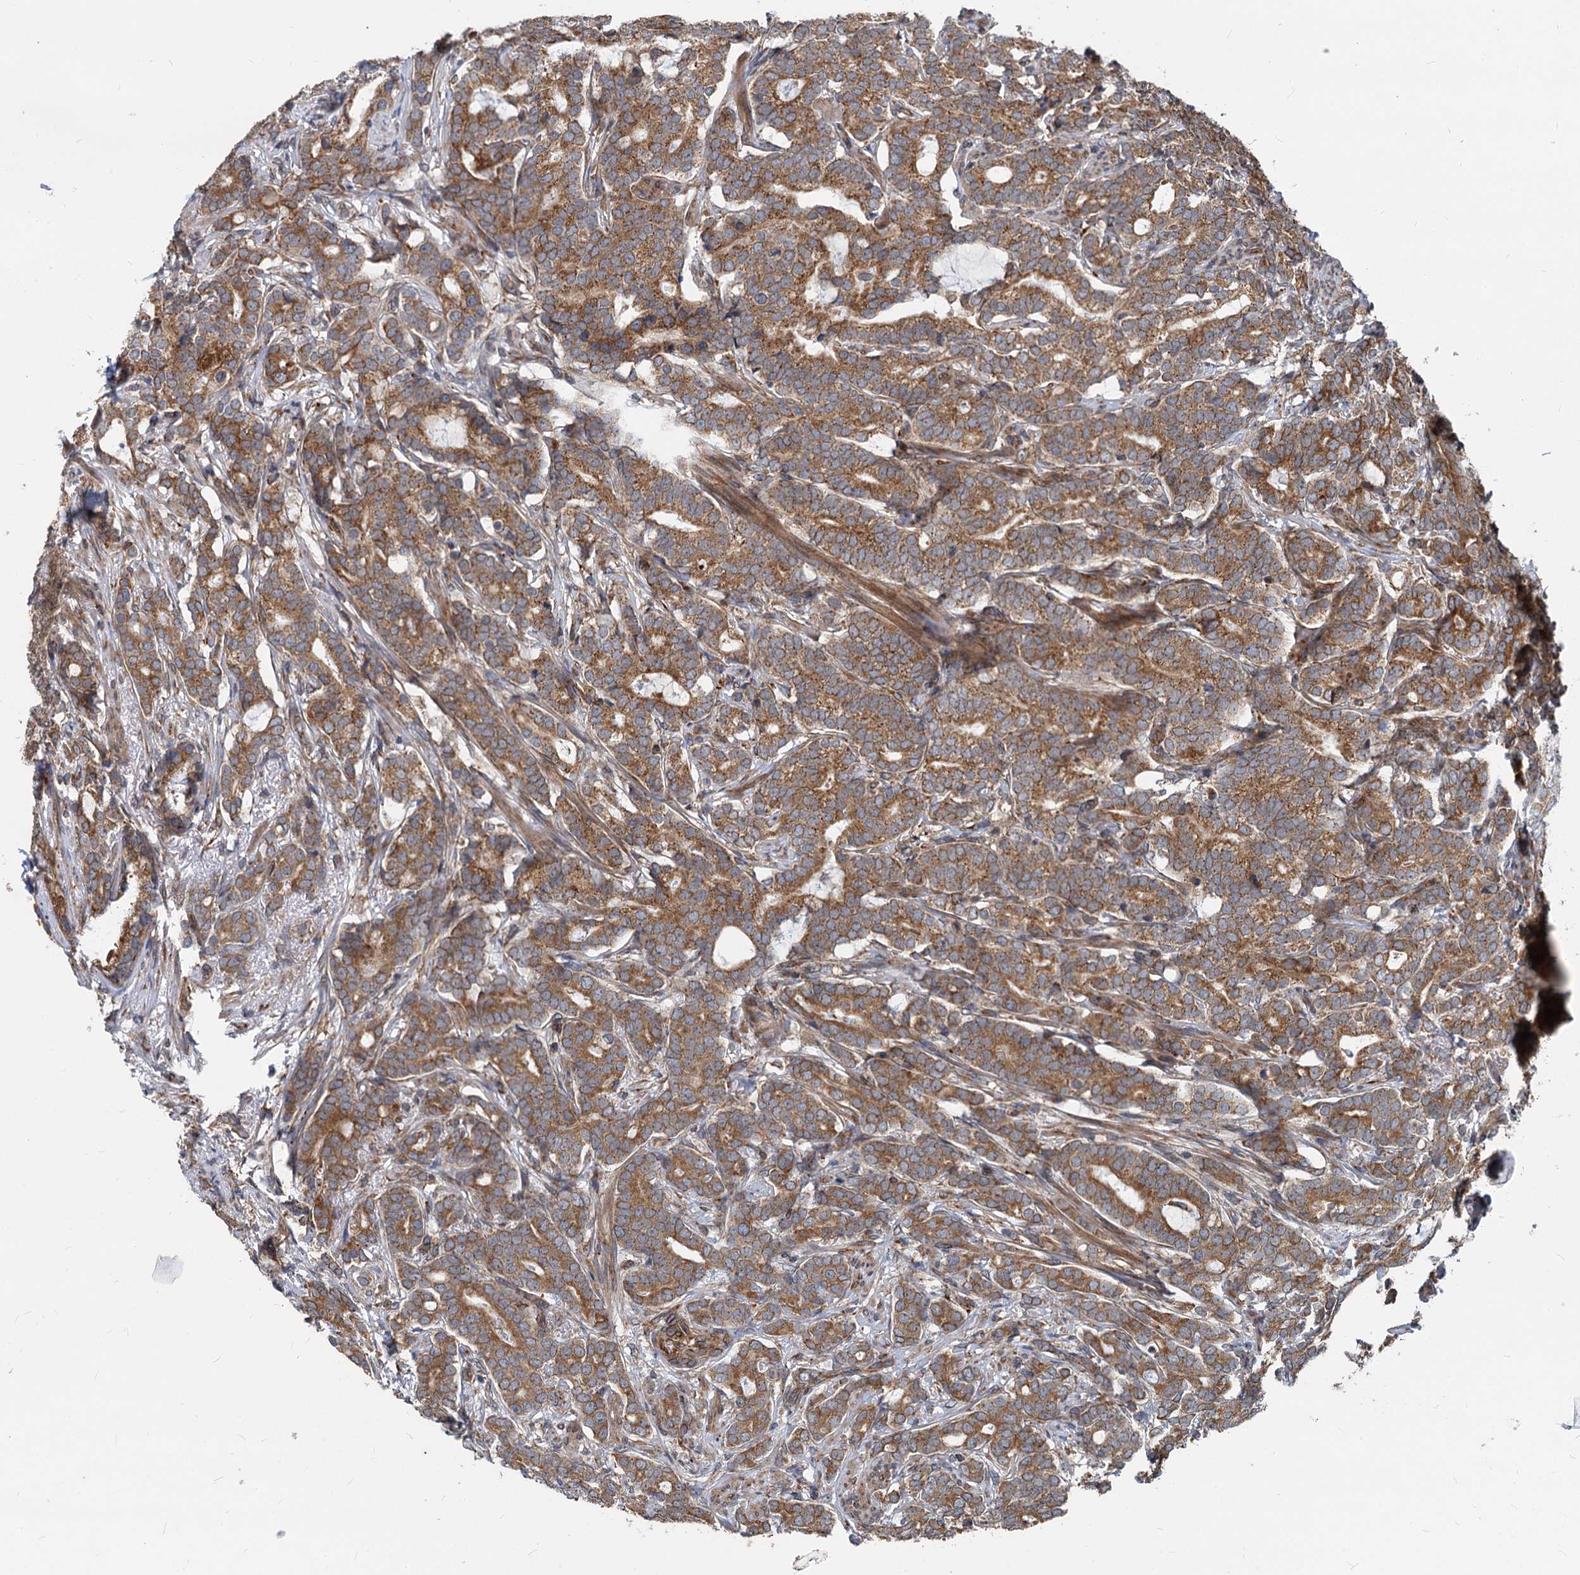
{"staining": {"intensity": "strong", "quantity": ">75%", "location": "cytoplasmic/membranous"}, "tissue": "prostate cancer", "cell_type": "Tumor cells", "image_type": "cancer", "snomed": [{"axis": "morphology", "description": "Adenocarcinoma, Low grade"}, {"axis": "topography", "description": "Prostate"}], "caption": "A photomicrograph of prostate low-grade adenocarcinoma stained for a protein shows strong cytoplasmic/membranous brown staining in tumor cells. (Stains: DAB in brown, nuclei in blue, Microscopy: brightfield microscopy at high magnification).", "gene": "STIM1", "patient": {"sex": "male", "age": 71}}